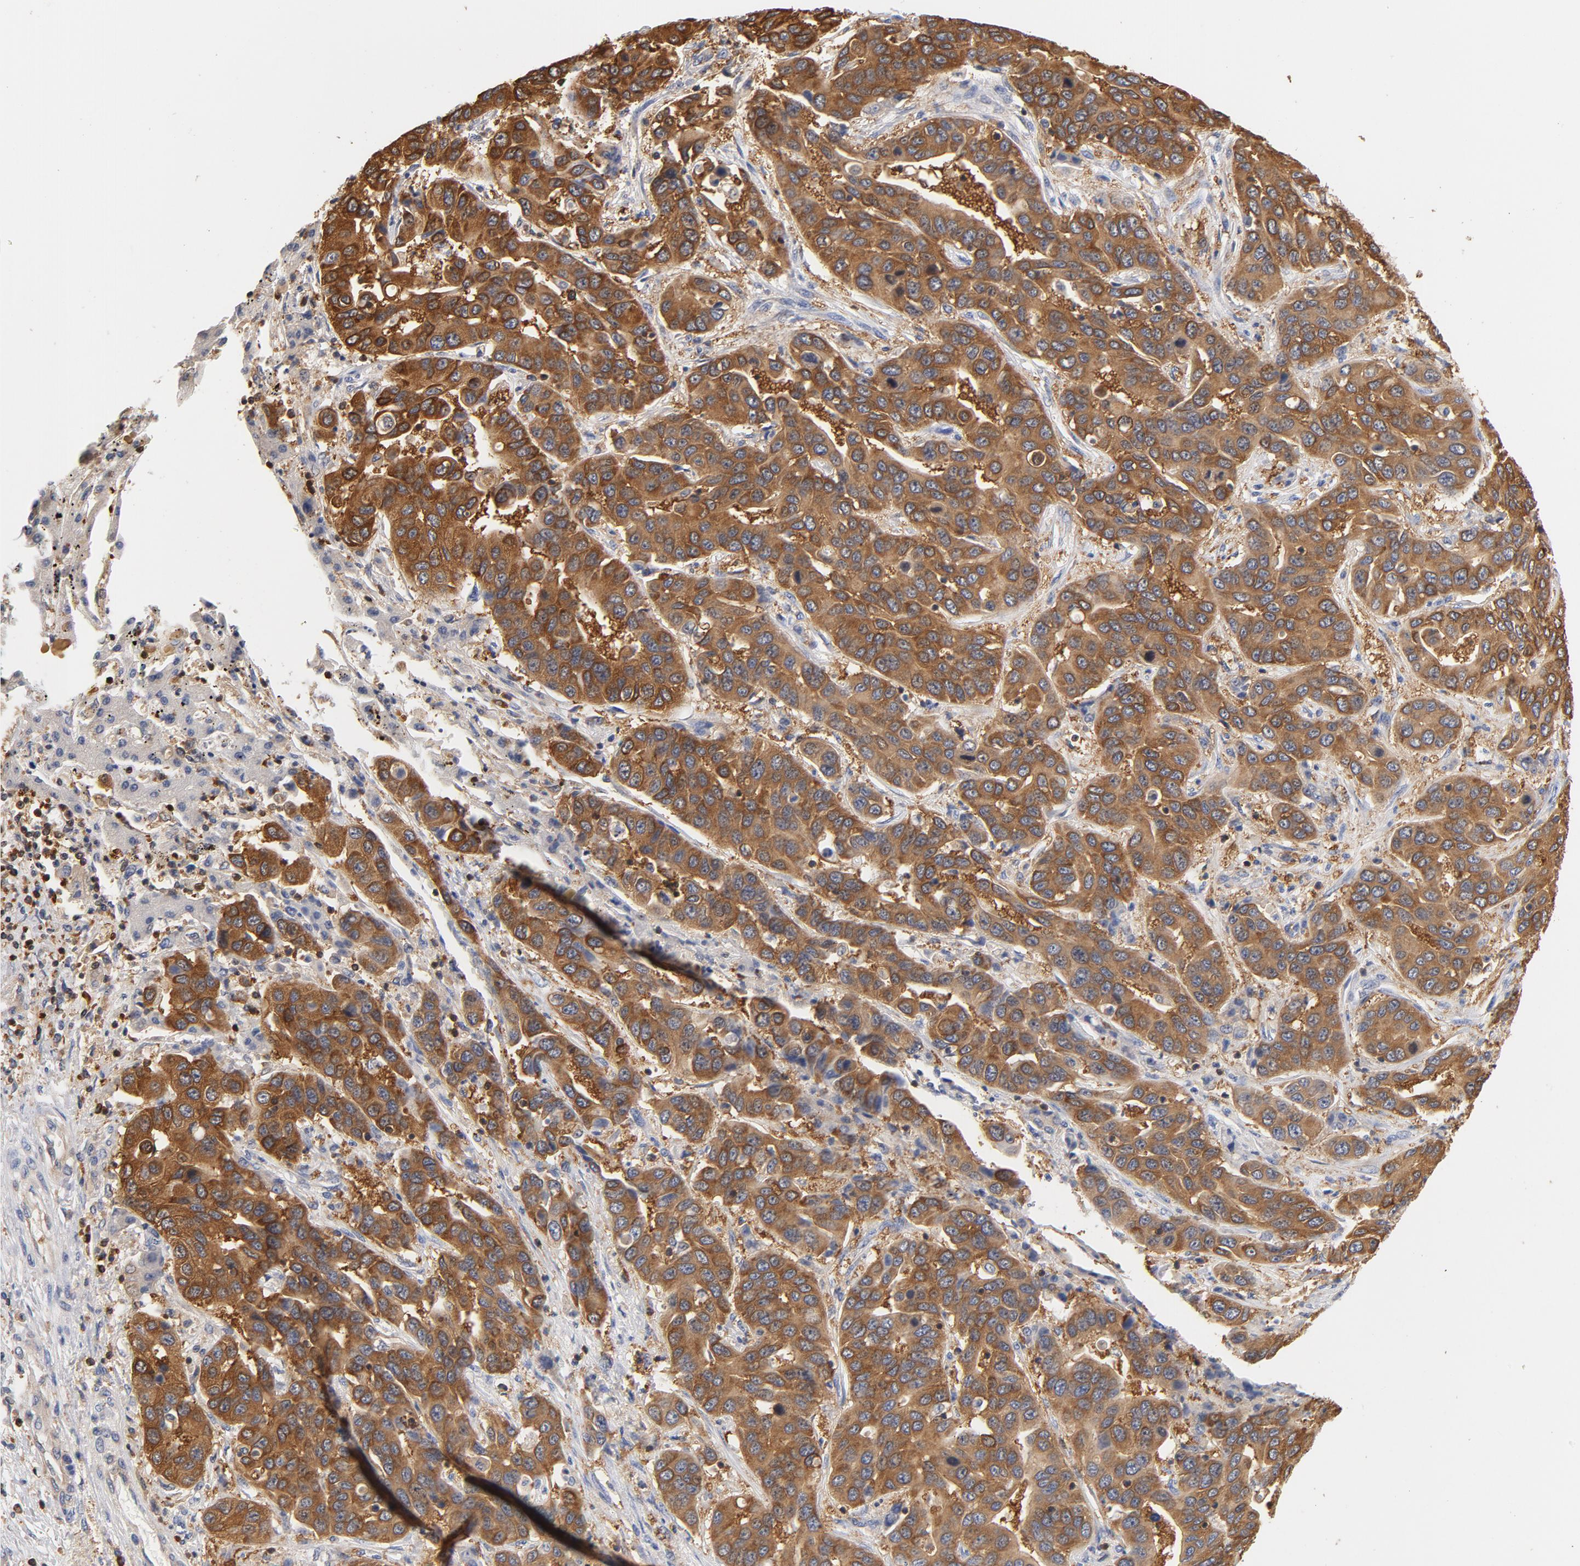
{"staining": {"intensity": "moderate", "quantity": ">75%", "location": "cytoplasmic/membranous"}, "tissue": "liver cancer", "cell_type": "Tumor cells", "image_type": "cancer", "snomed": [{"axis": "morphology", "description": "Cholangiocarcinoma"}, {"axis": "topography", "description": "Liver"}], "caption": "A brown stain shows moderate cytoplasmic/membranous positivity of a protein in human liver cancer (cholangiocarcinoma) tumor cells.", "gene": "EZR", "patient": {"sex": "female", "age": 52}}